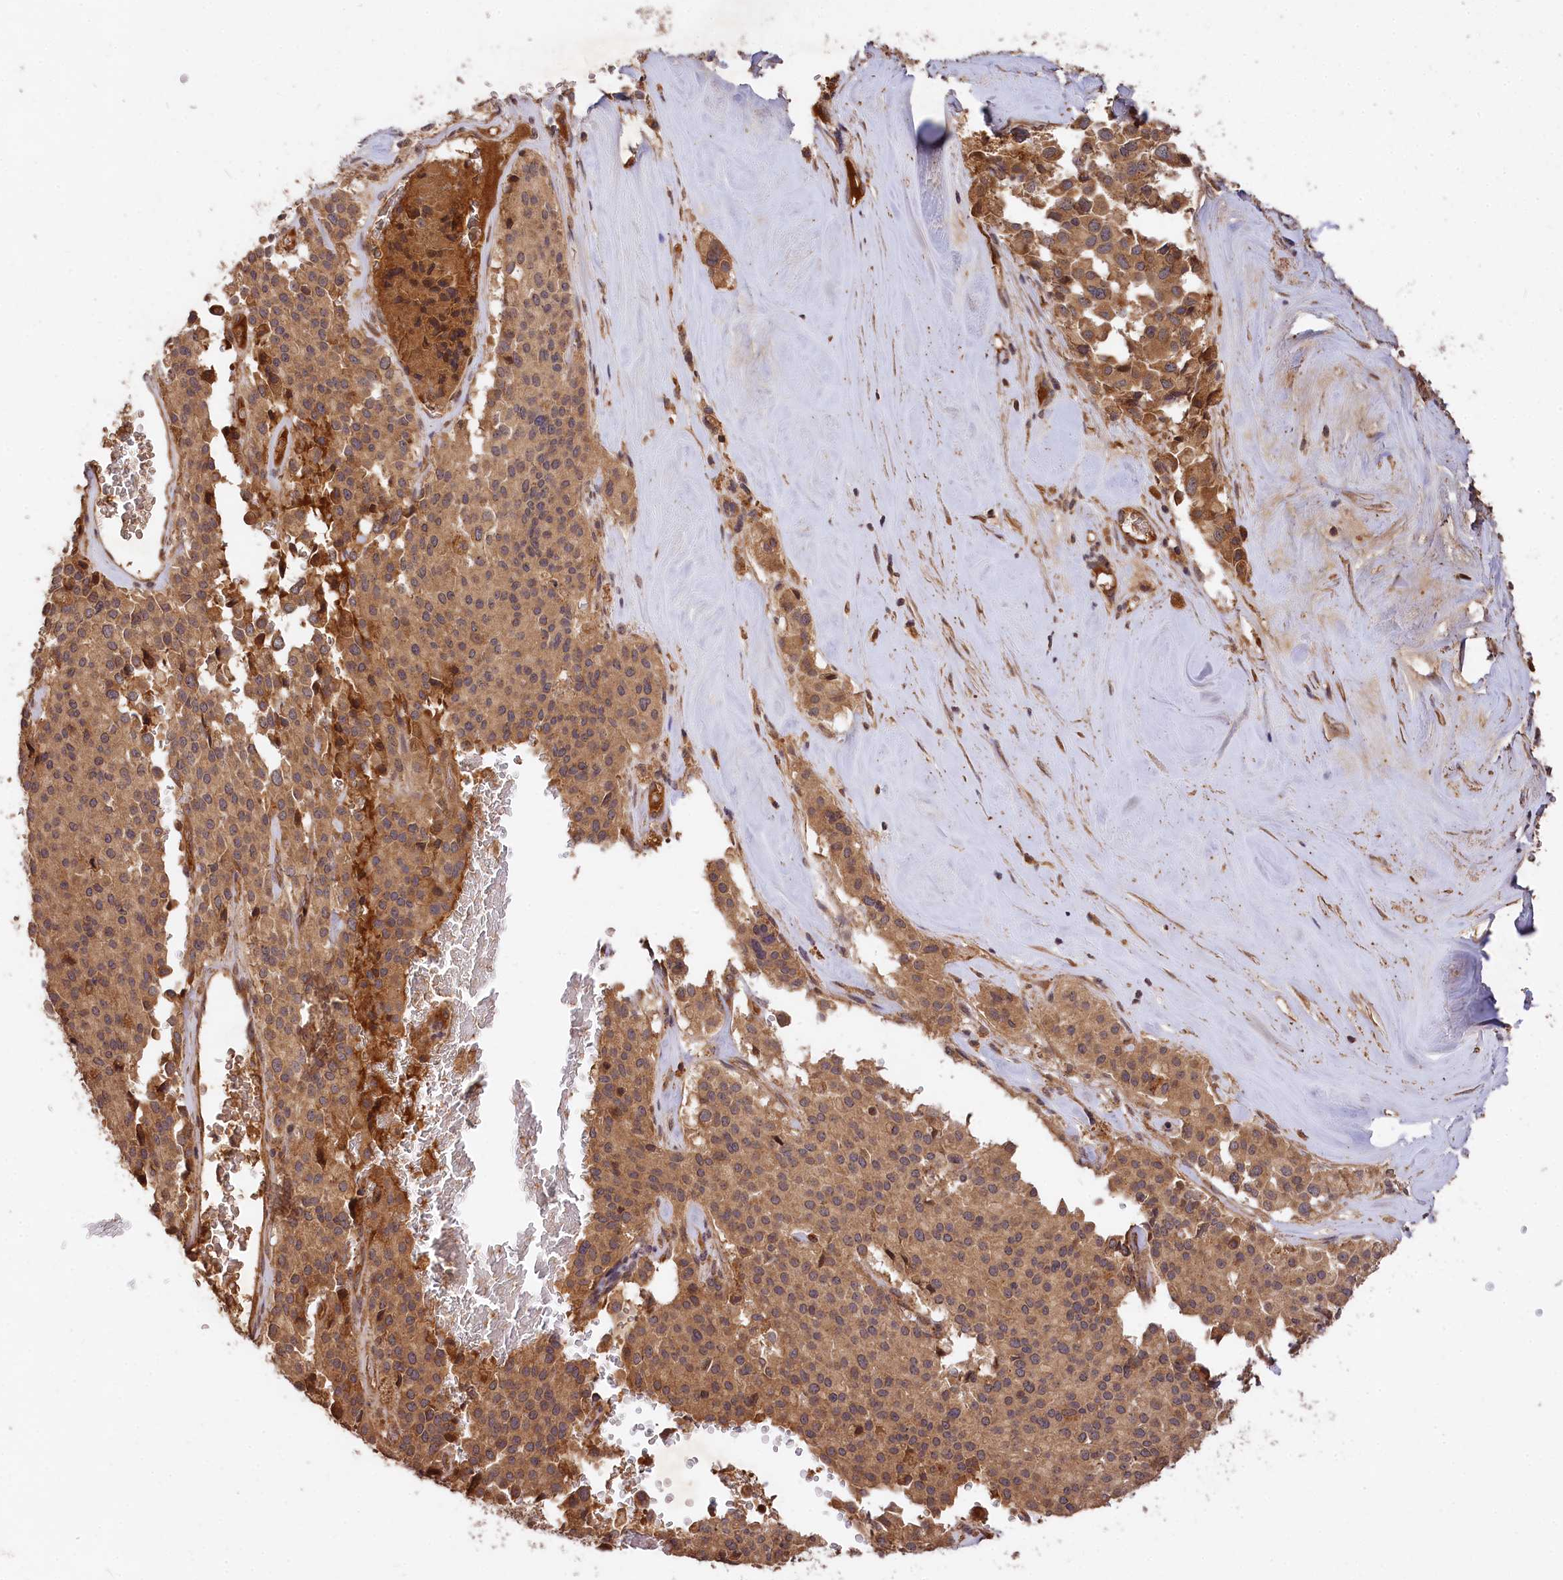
{"staining": {"intensity": "moderate", "quantity": ">75%", "location": "cytoplasmic/membranous"}, "tissue": "pancreatic cancer", "cell_type": "Tumor cells", "image_type": "cancer", "snomed": [{"axis": "morphology", "description": "Adenocarcinoma, NOS"}, {"axis": "topography", "description": "Pancreas"}], "caption": "Immunohistochemistry (IHC) image of human pancreatic adenocarcinoma stained for a protein (brown), which shows medium levels of moderate cytoplasmic/membranous expression in about >75% of tumor cells.", "gene": "MCF2L2", "patient": {"sex": "male", "age": 65}}